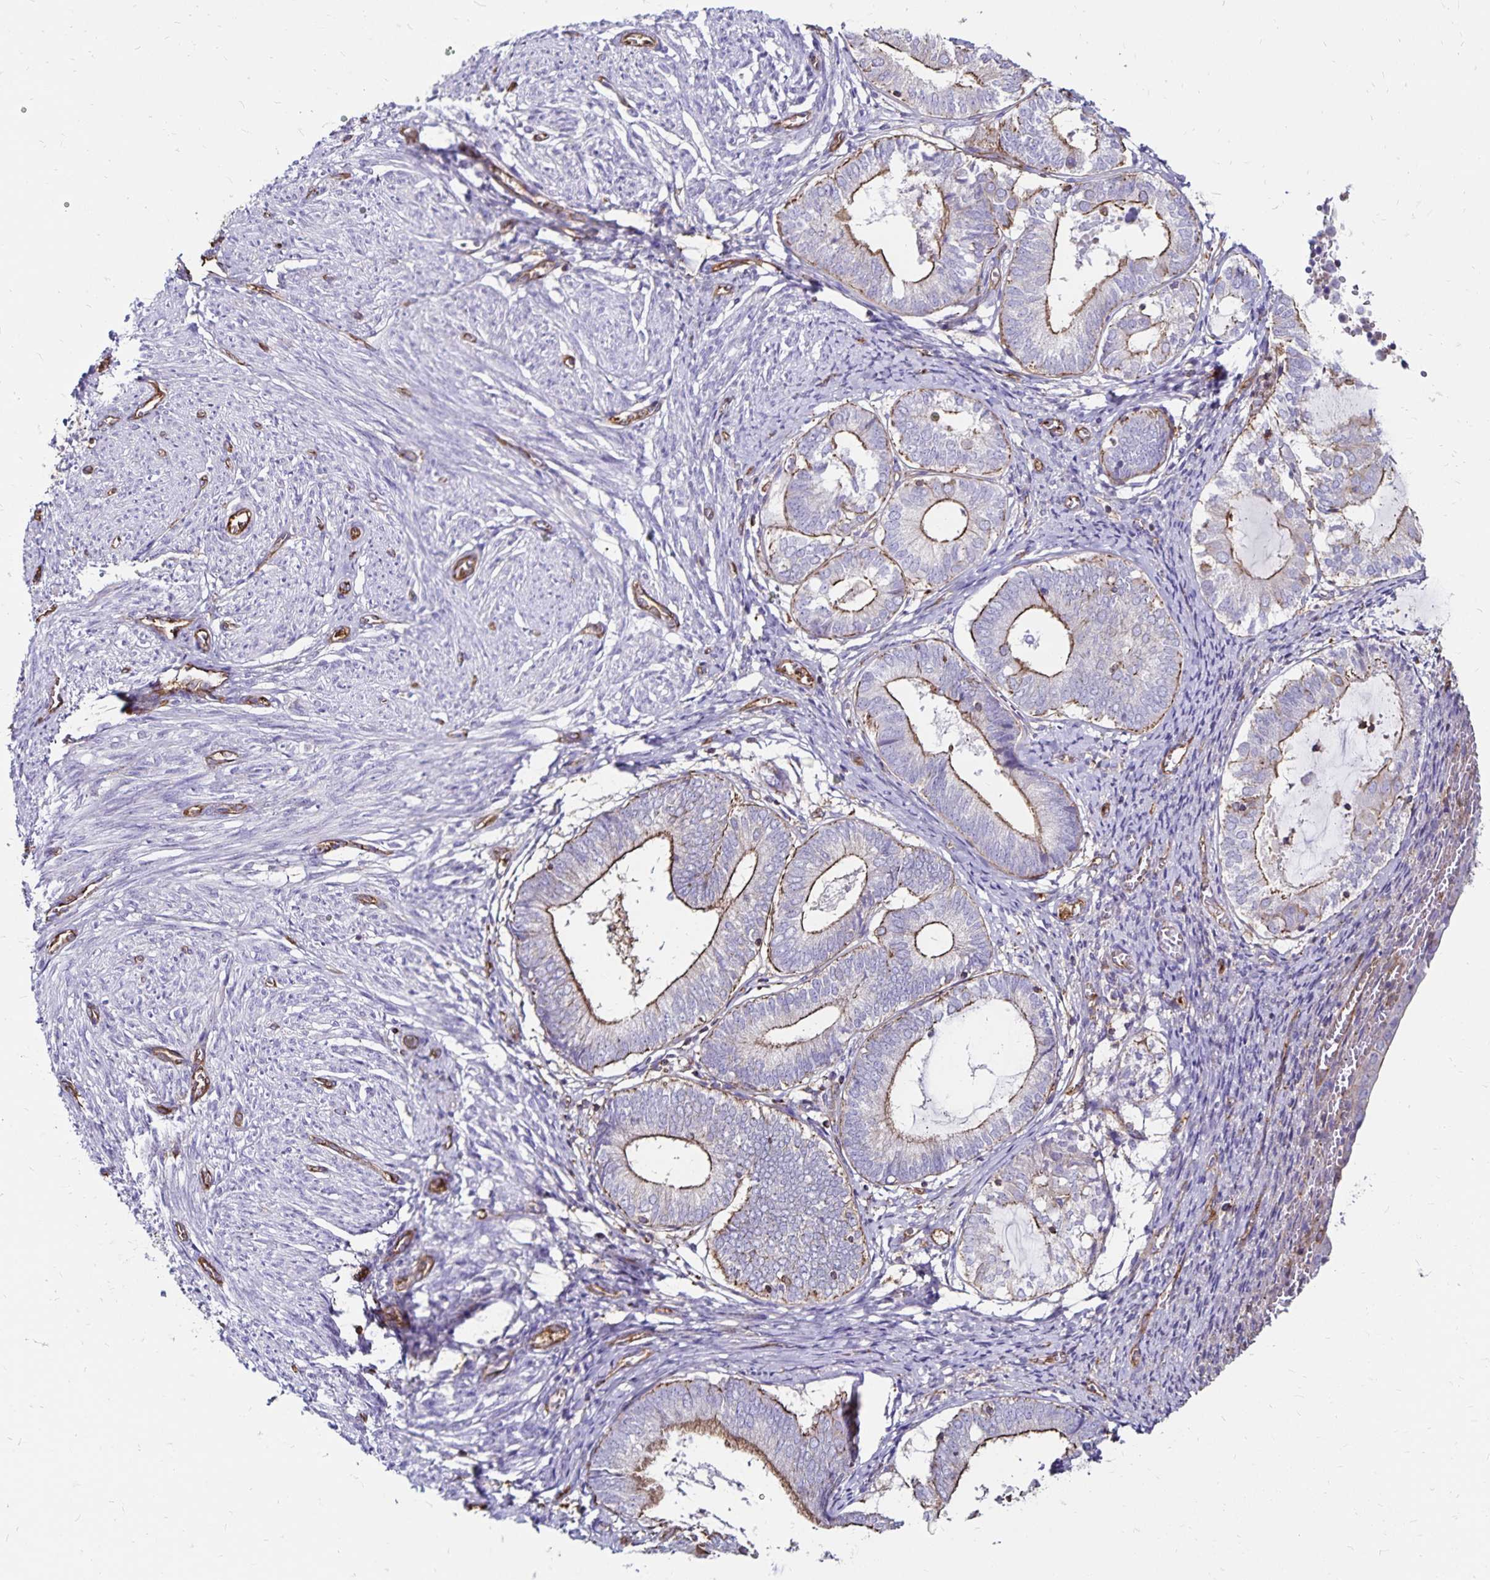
{"staining": {"intensity": "negative", "quantity": "none", "location": "none"}, "tissue": "endometrium", "cell_type": "Cells in endometrial stroma", "image_type": "normal", "snomed": [{"axis": "morphology", "description": "Normal tissue, NOS"}, {"axis": "topography", "description": "Endometrium"}], "caption": "This photomicrograph is of unremarkable endometrium stained with immunohistochemistry (IHC) to label a protein in brown with the nuclei are counter-stained blue. There is no positivity in cells in endometrial stroma. Brightfield microscopy of immunohistochemistry stained with DAB (brown) and hematoxylin (blue), captured at high magnification.", "gene": "RPRML", "patient": {"sex": "female", "age": 50}}